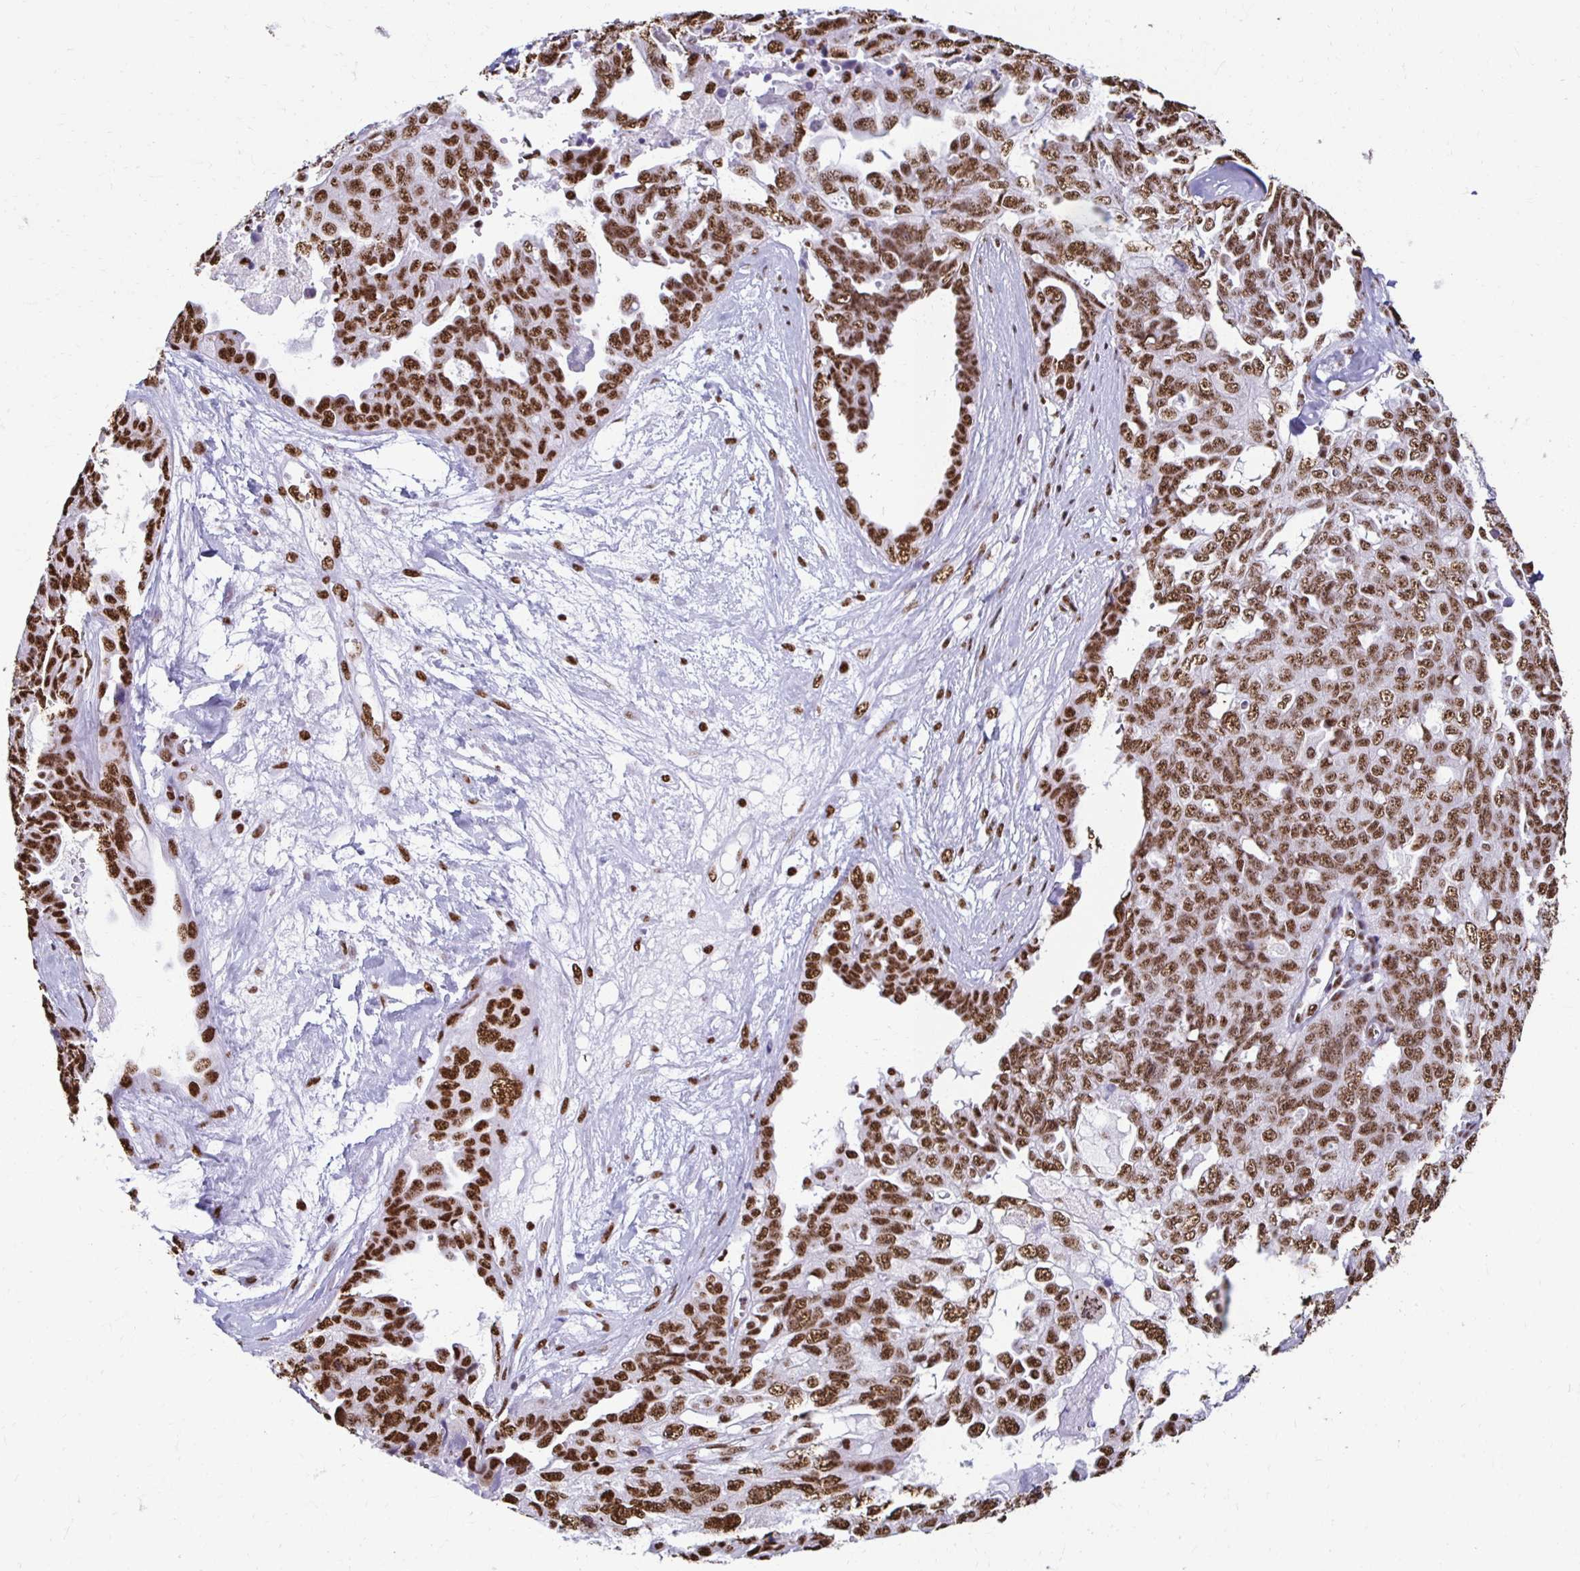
{"staining": {"intensity": "strong", "quantity": ">75%", "location": "nuclear"}, "tissue": "ovarian cancer", "cell_type": "Tumor cells", "image_type": "cancer", "snomed": [{"axis": "morphology", "description": "Carcinoma, endometroid"}, {"axis": "topography", "description": "Ovary"}], "caption": "Brown immunohistochemical staining in ovarian cancer displays strong nuclear staining in about >75% of tumor cells. The staining was performed using DAB, with brown indicating positive protein expression. Nuclei are stained blue with hematoxylin.", "gene": "NONO", "patient": {"sex": "female", "age": 70}}